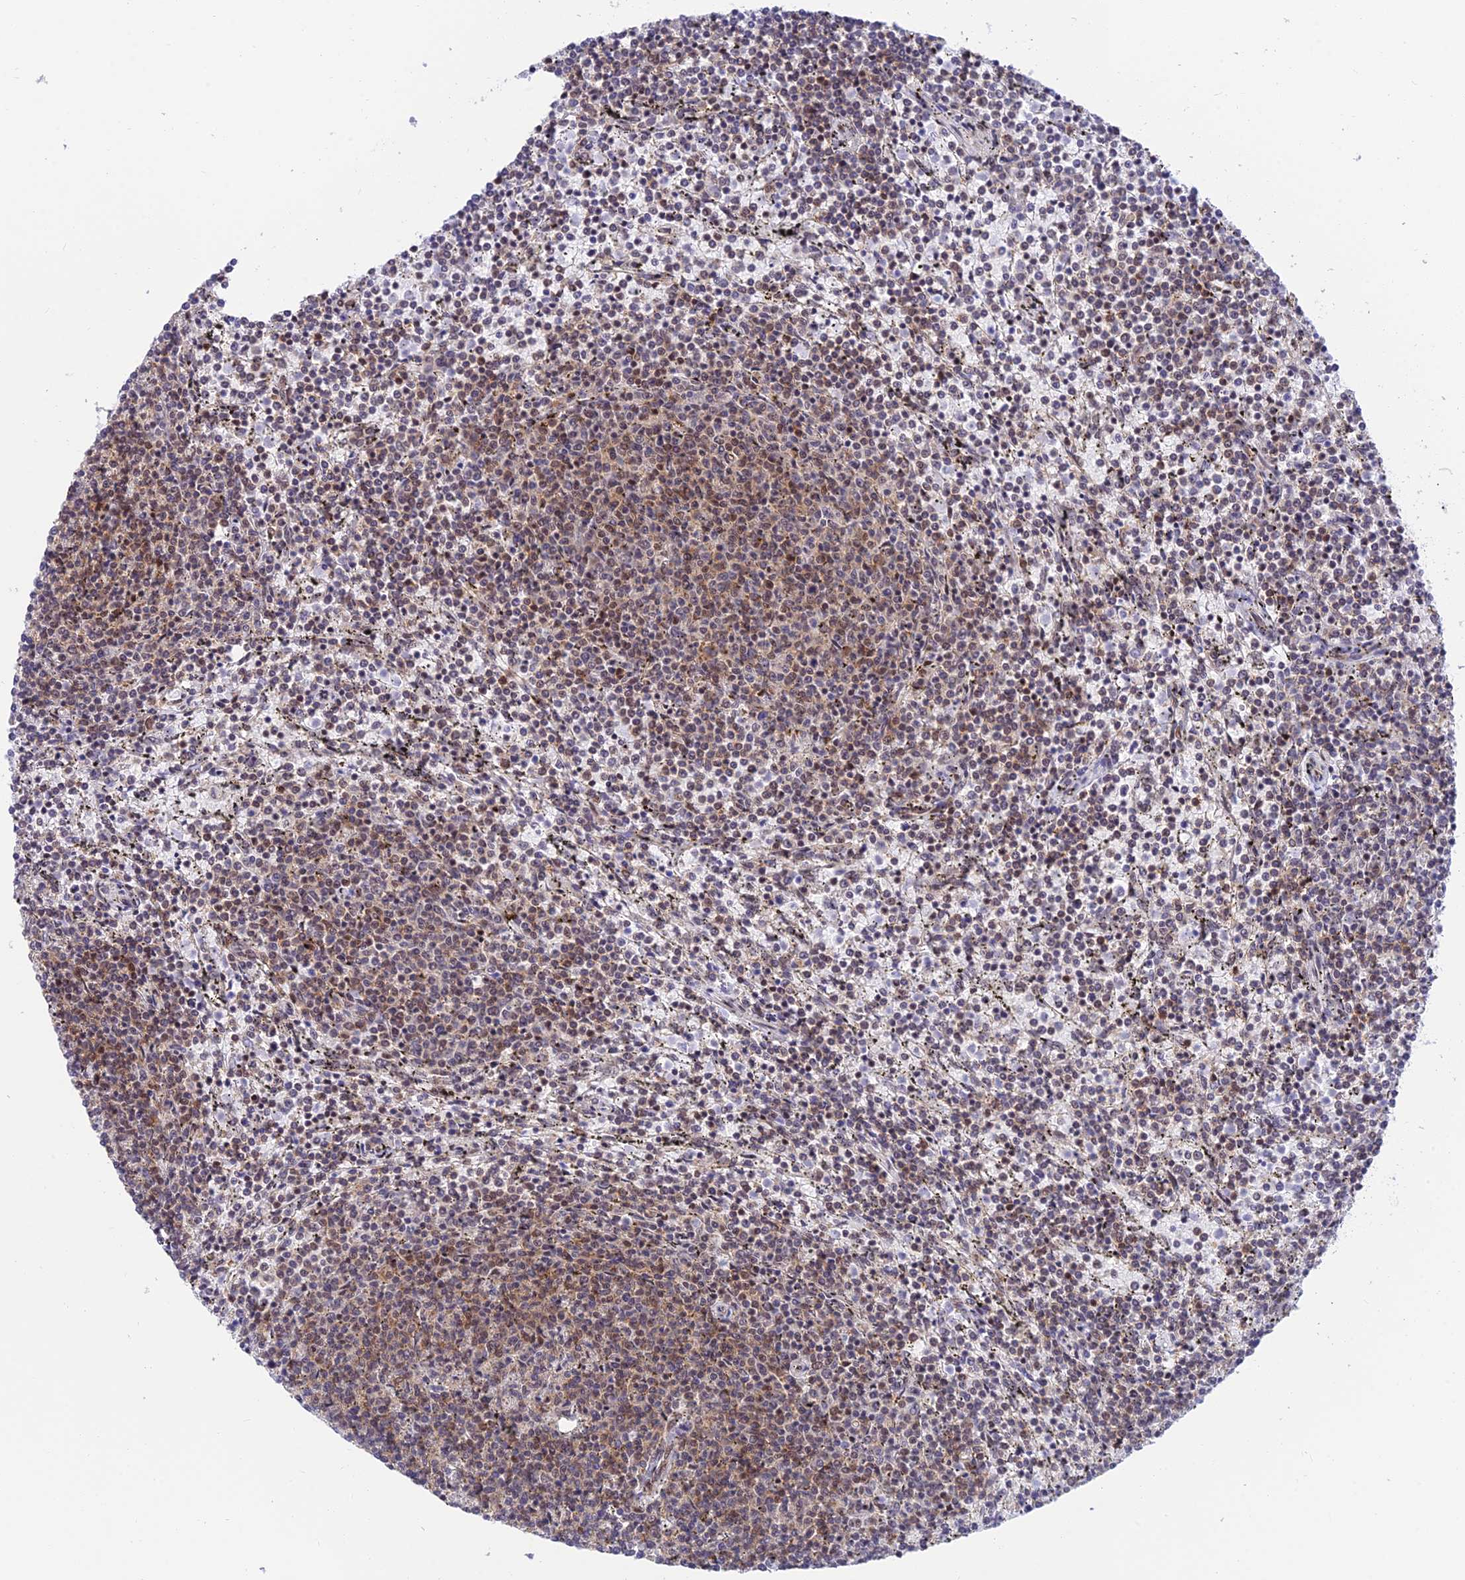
{"staining": {"intensity": "moderate", "quantity": "25%-75%", "location": "cytoplasmic/membranous,nuclear"}, "tissue": "lymphoma", "cell_type": "Tumor cells", "image_type": "cancer", "snomed": [{"axis": "morphology", "description": "Malignant lymphoma, non-Hodgkin's type, Low grade"}, {"axis": "topography", "description": "Spleen"}], "caption": "Immunohistochemistry image of neoplastic tissue: low-grade malignant lymphoma, non-Hodgkin's type stained using immunohistochemistry demonstrates medium levels of moderate protein expression localized specifically in the cytoplasmic/membranous and nuclear of tumor cells, appearing as a cytoplasmic/membranous and nuclear brown color.", "gene": "USP22", "patient": {"sex": "female", "age": 50}}